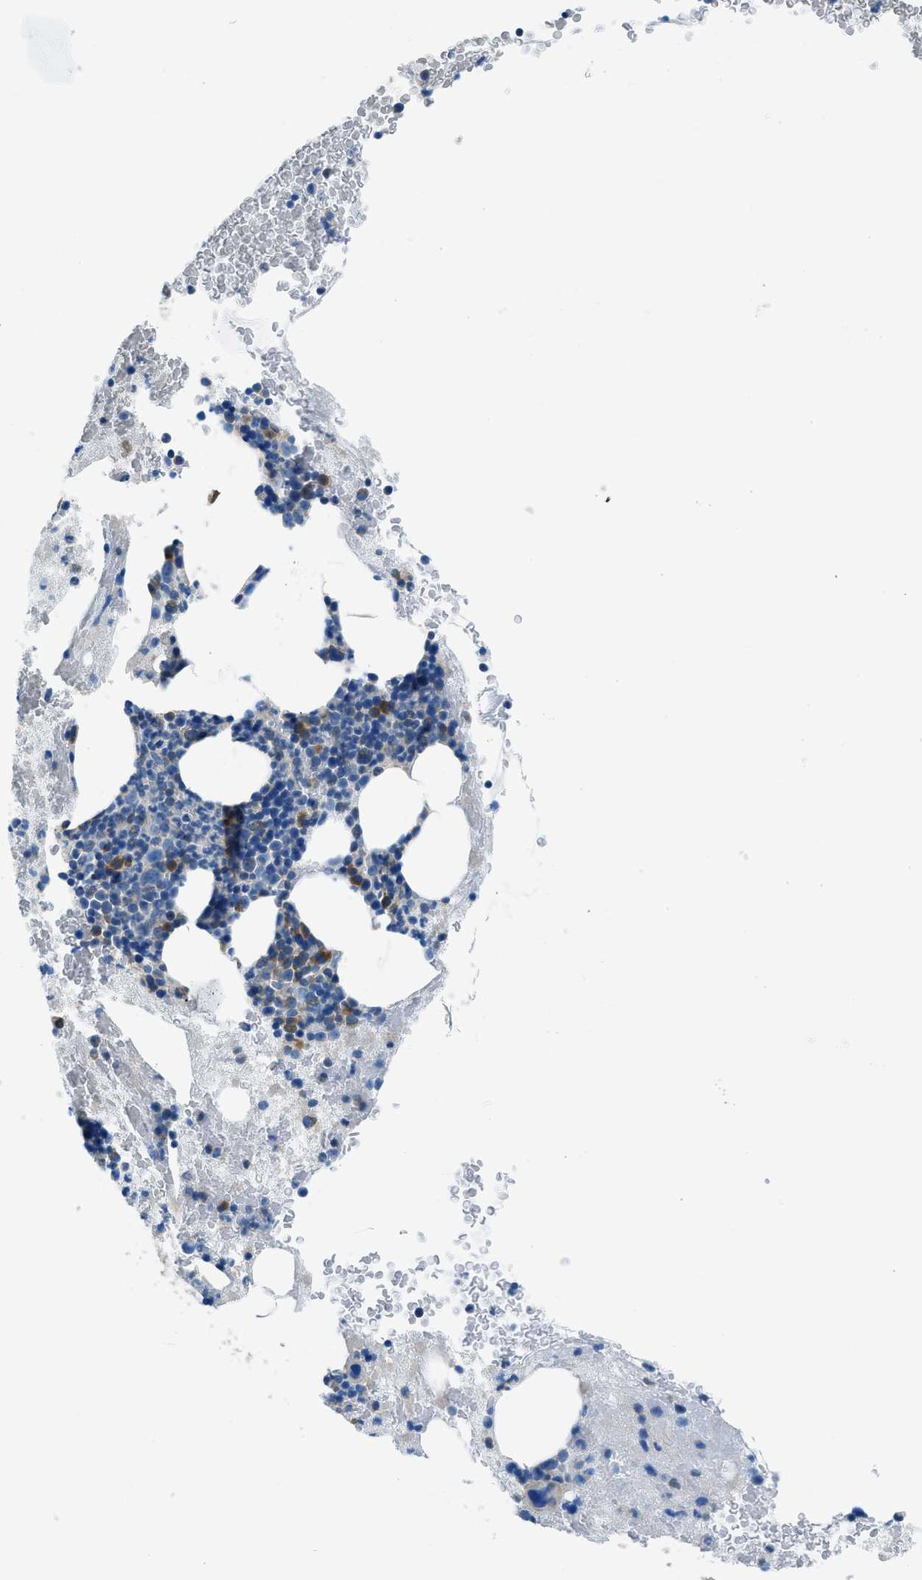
{"staining": {"intensity": "moderate", "quantity": "<25%", "location": "cytoplasmic/membranous"}, "tissue": "bone marrow", "cell_type": "Hematopoietic cells", "image_type": "normal", "snomed": [{"axis": "morphology", "description": "Normal tissue, NOS"}, {"axis": "morphology", "description": "Inflammation, NOS"}, {"axis": "topography", "description": "Bone marrow"}], "caption": "Moderate cytoplasmic/membranous staining is present in about <25% of hematopoietic cells in benign bone marrow.", "gene": "SARS1", "patient": {"sex": "male", "age": 63}}